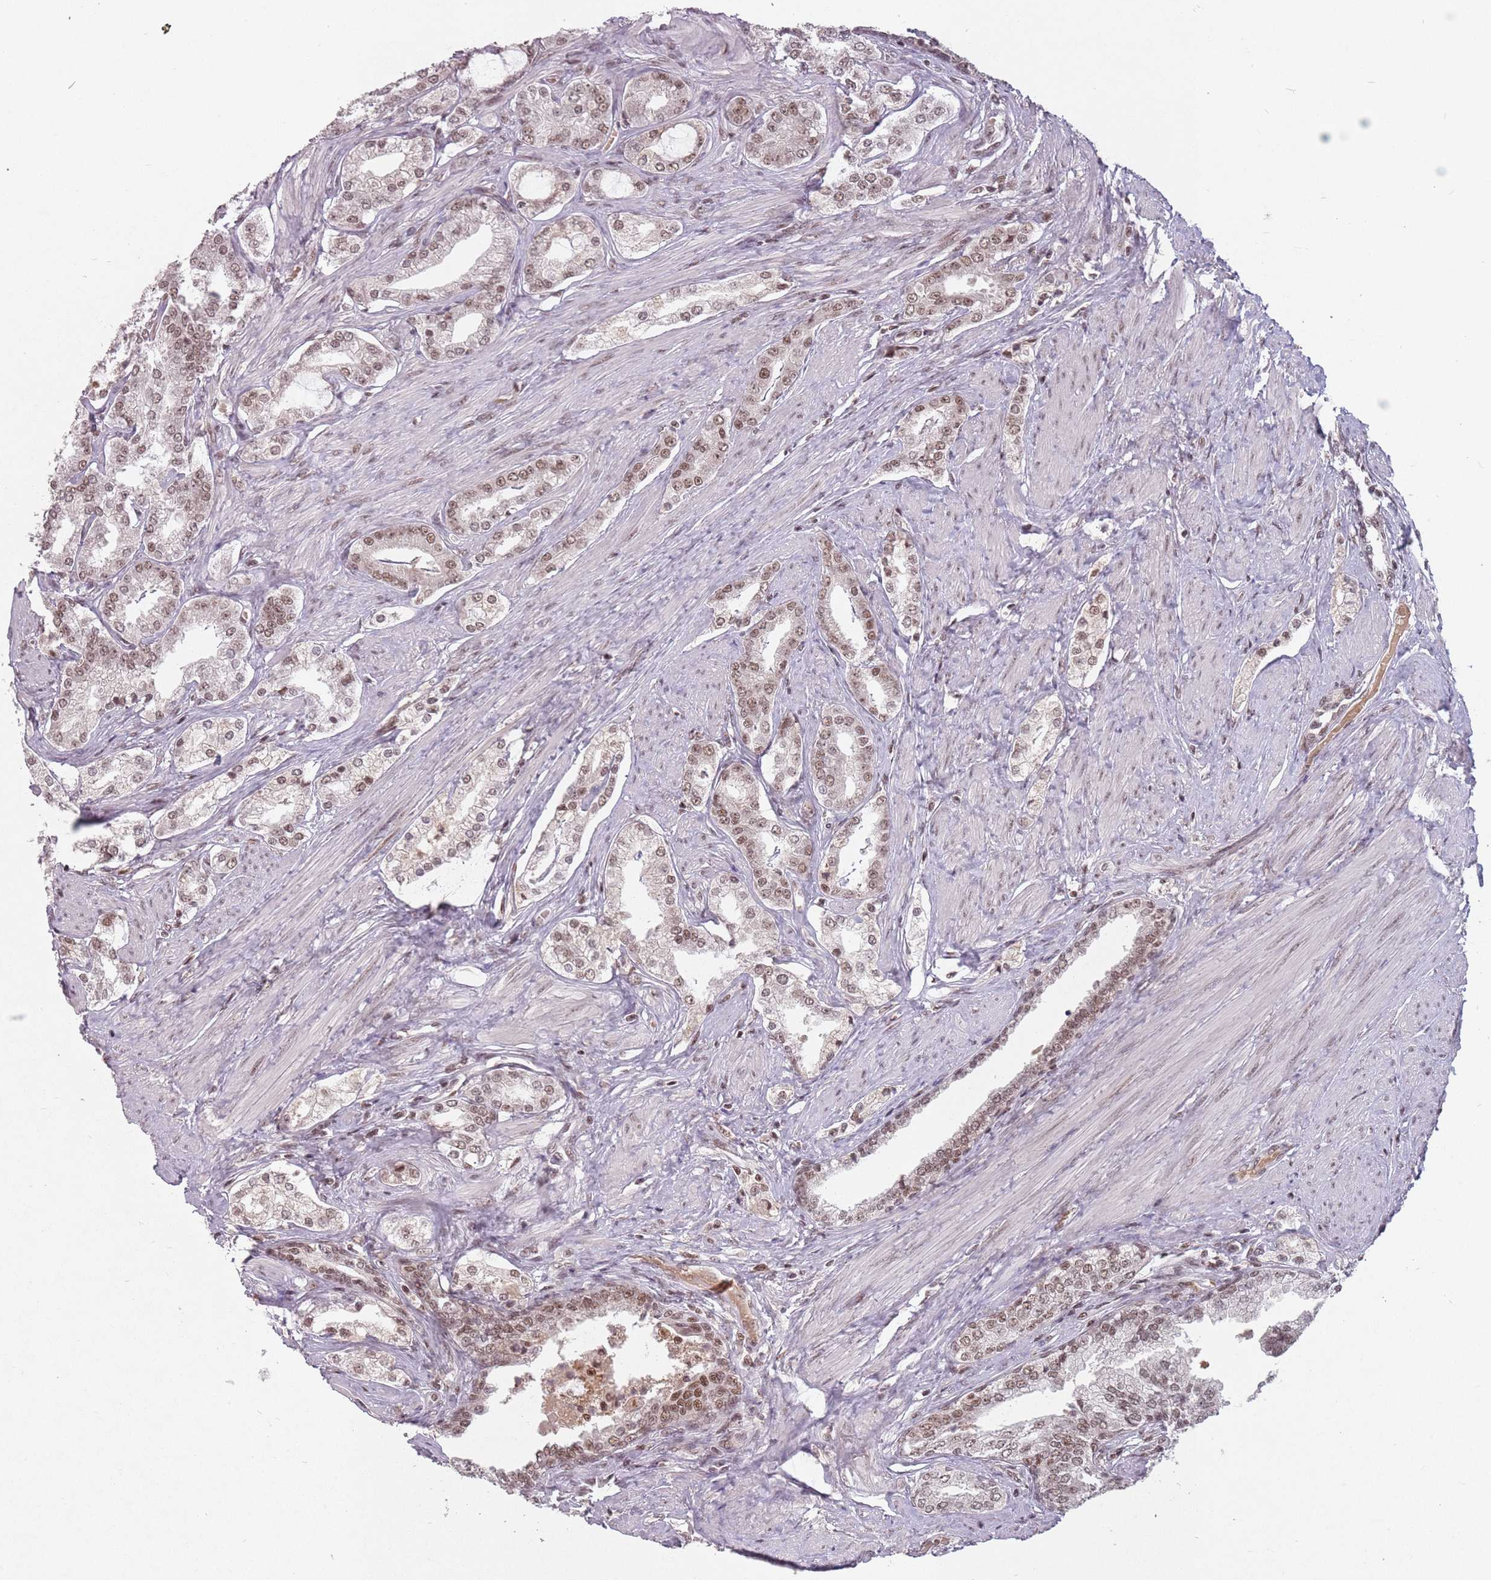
{"staining": {"intensity": "moderate", "quantity": ">75%", "location": "nuclear"}, "tissue": "prostate cancer", "cell_type": "Tumor cells", "image_type": "cancer", "snomed": [{"axis": "morphology", "description": "Adenocarcinoma, High grade"}, {"axis": "topography", "description": "Prostate"}], "caption": "Immunohistochemistry (IHC) photomicrograph of neoplastic tissue: prostate adenocarcinoma (high-grade) stained using immunohistochemistry demonstrates medium levels of moderate protein expression localized specifically in the nuclear of tumor cells, appearing as a nuclear brown color.", "gene": "NCBP1", "patient": {"sex": "male", "age": 71}}